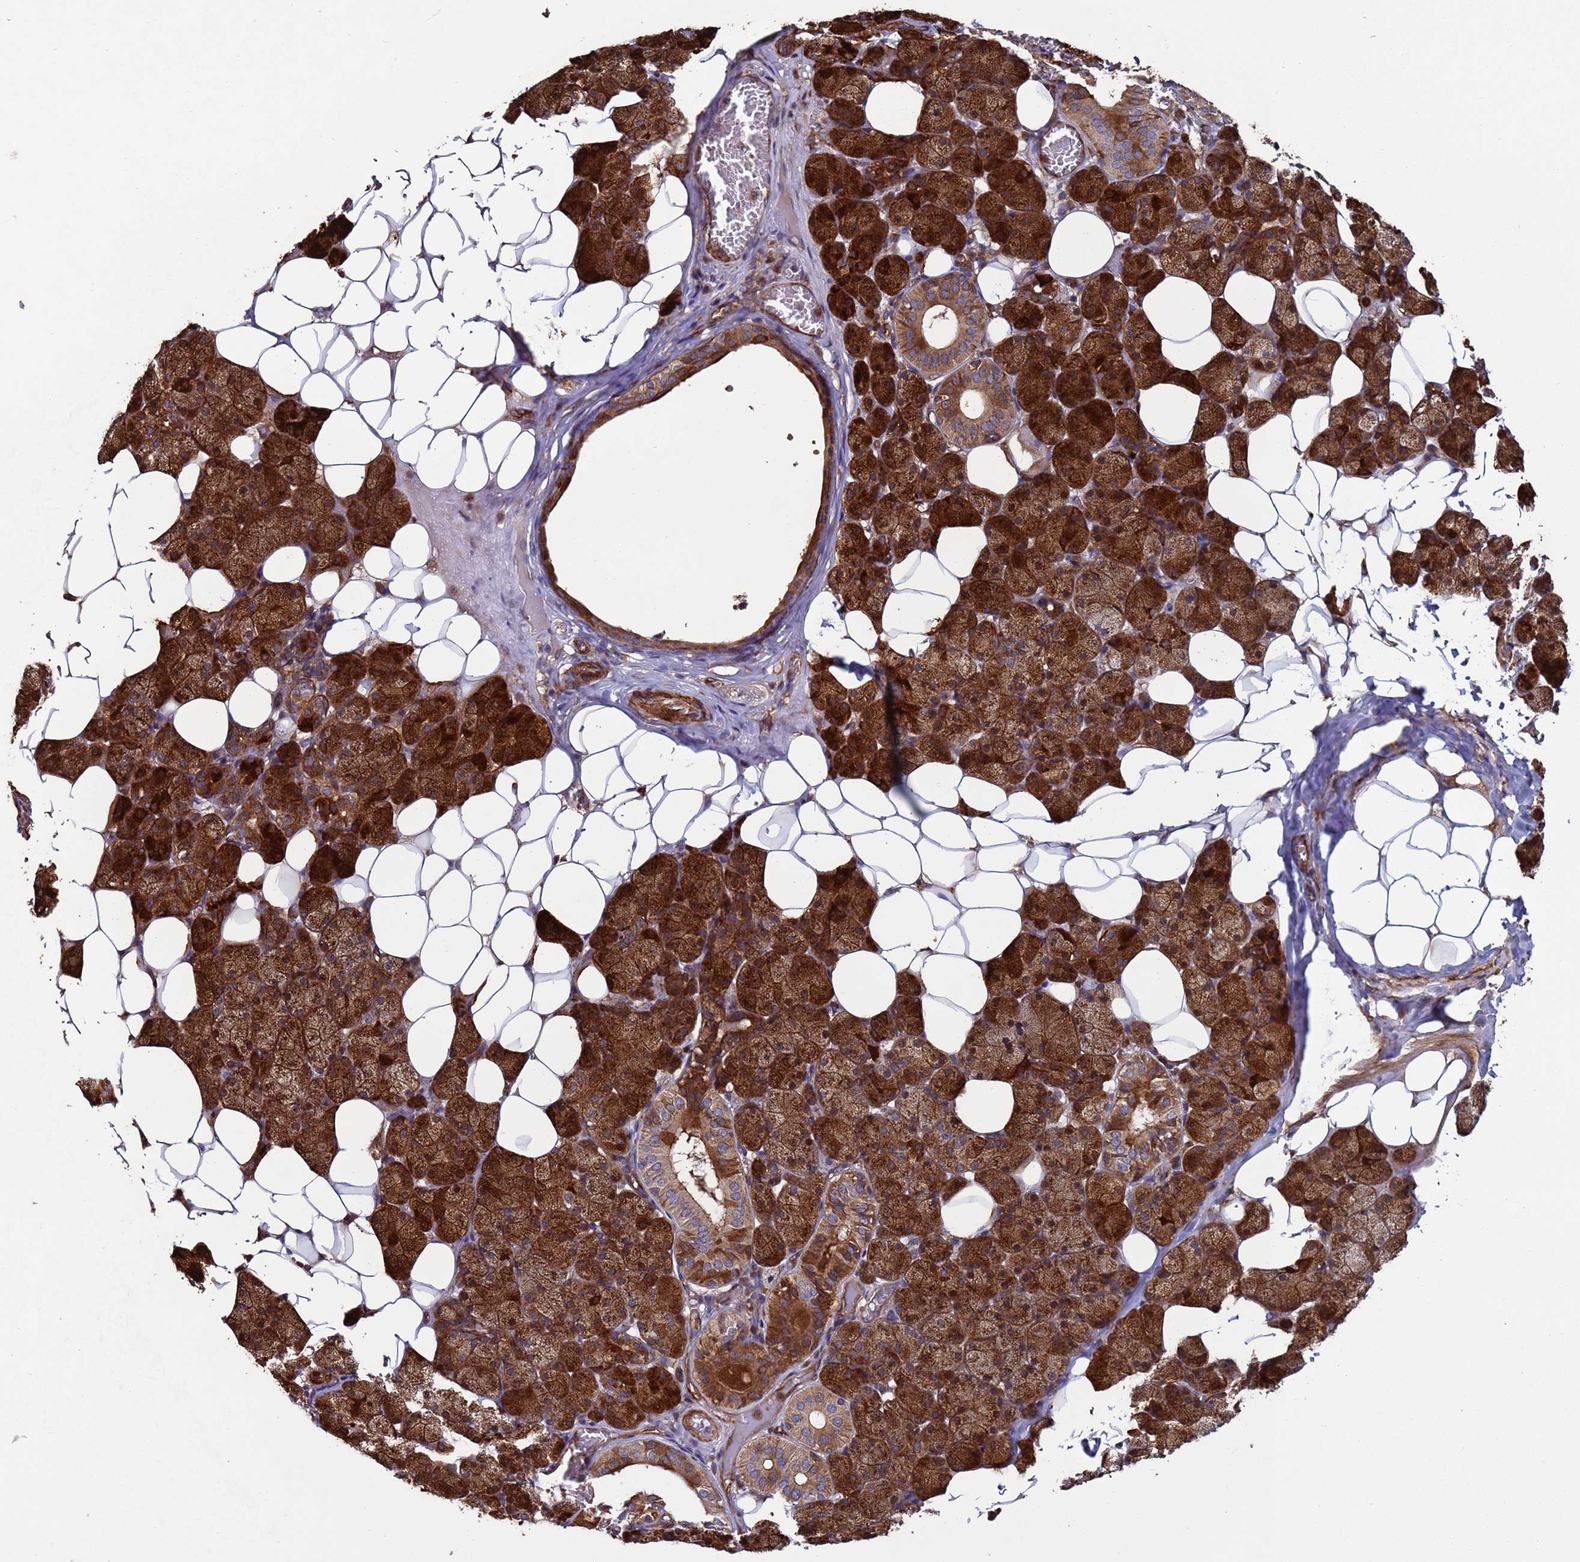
{"staining": {"intensity": "strong", "quantity": ">75%", "location": "cytoplasmic/membranous"}, "tissue": "salivary gland", "cell_type": "Glandular cells", "image_type": "normal", "snomed": [{"axis": "morphology", "description": "Normal tissue, NOS"}, {"axis": "topography", "description": "Salivary gland"}], "caption": "Immunohistochemistry (IHC) staining of benign salivary gland, which displays high levels of strong cytoplasmic/membranous staining in about >75% of glandular cells indicating strong cytoplasmic/membranous protein expression. The staining was performed using DAB (brown) for protein detection and nuclei were counterstained in hematoxylin (blue).", "gene": "ZBTB39", "patient": {"sex": "female", "age": 33}}